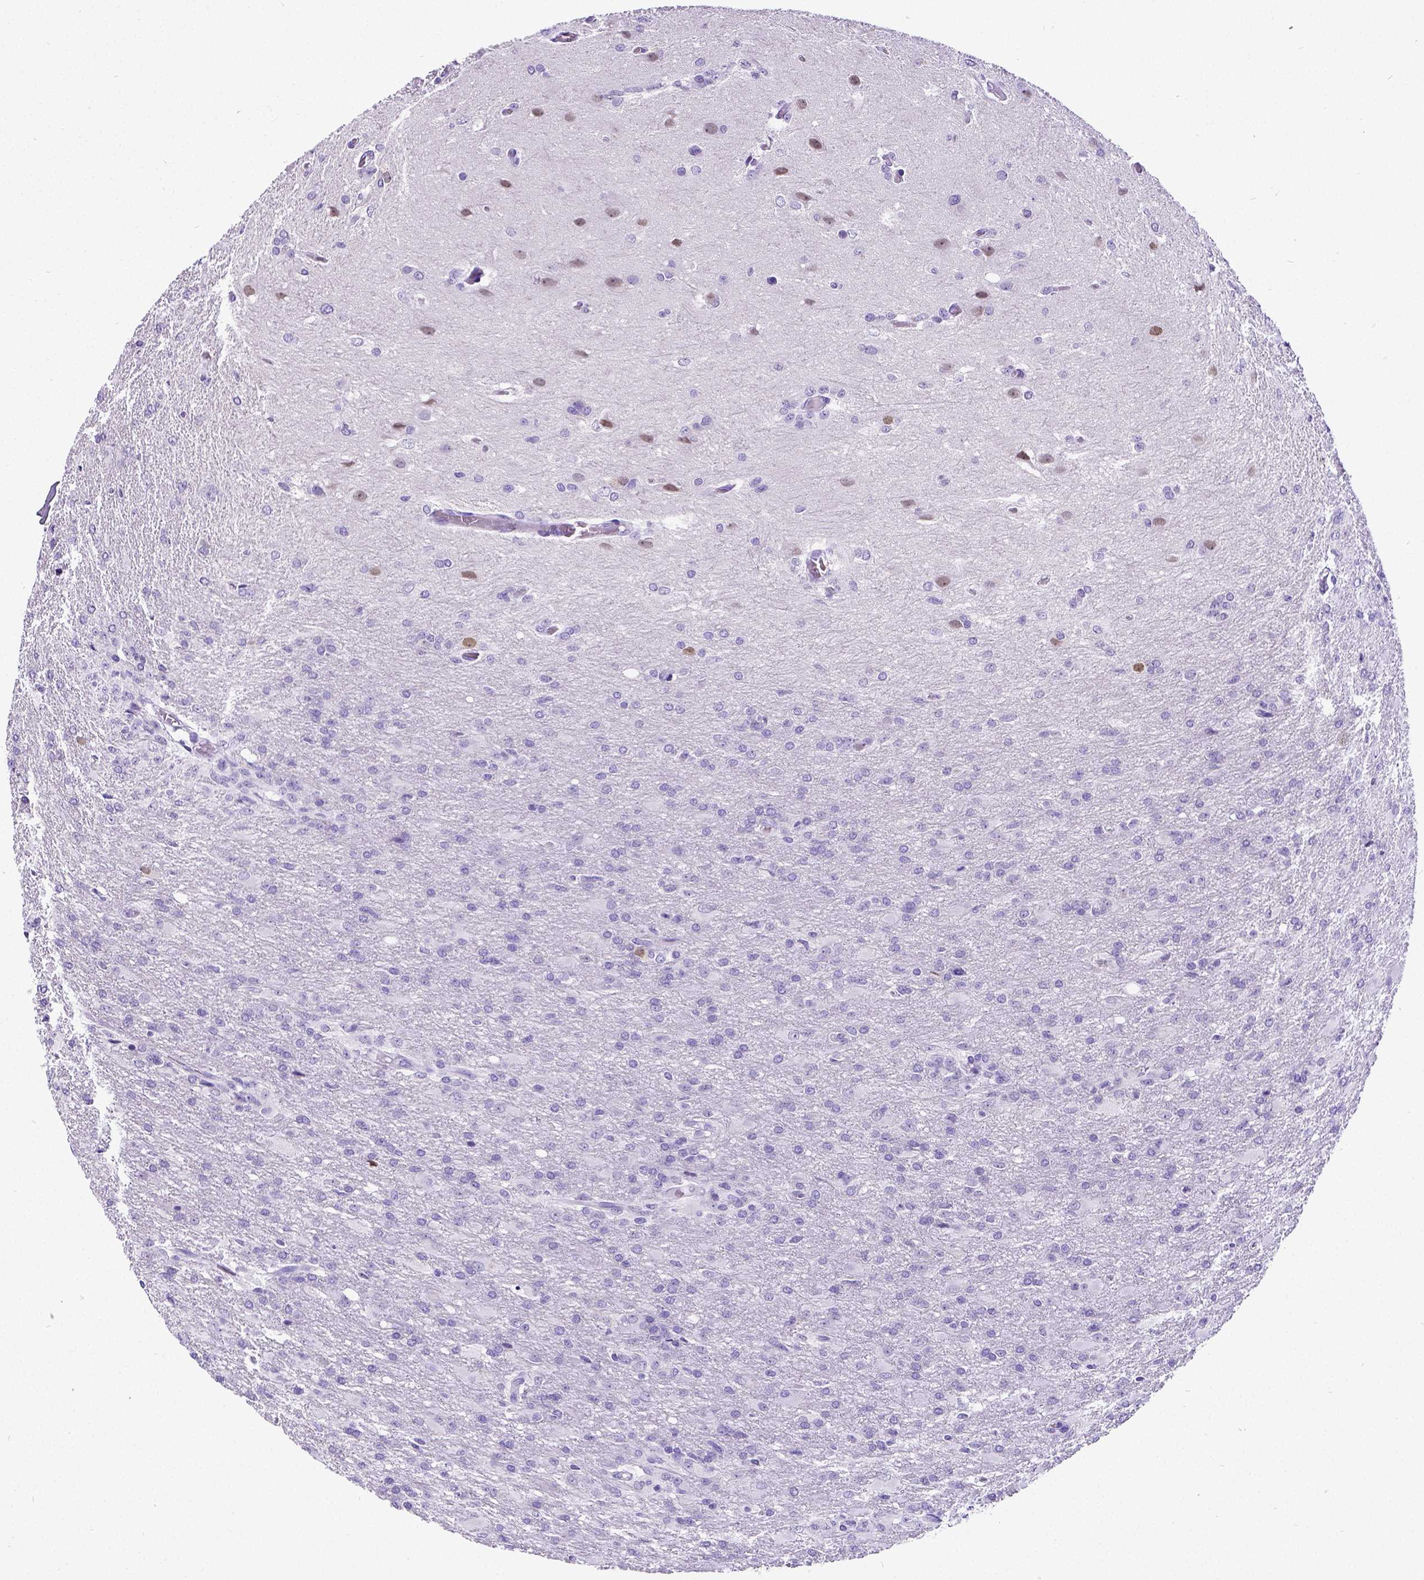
{"staining": {"intensity": "negative", "quantity": "none", "location": "none"}, "tissue": "glioma", "cell_type": "Tumor cells", "image_type": "cancer", "snomed": [{"axis": "morphology", "description": "Glioma, malignant, High grade"}, {"axis": "topography", "description": "Brain"}], "caption": "Tumor cells are negative for protein expression in human high-grade glioma (malignant).", "gene": "SATB2", "patient": {"sex": "male", "age": 68}}